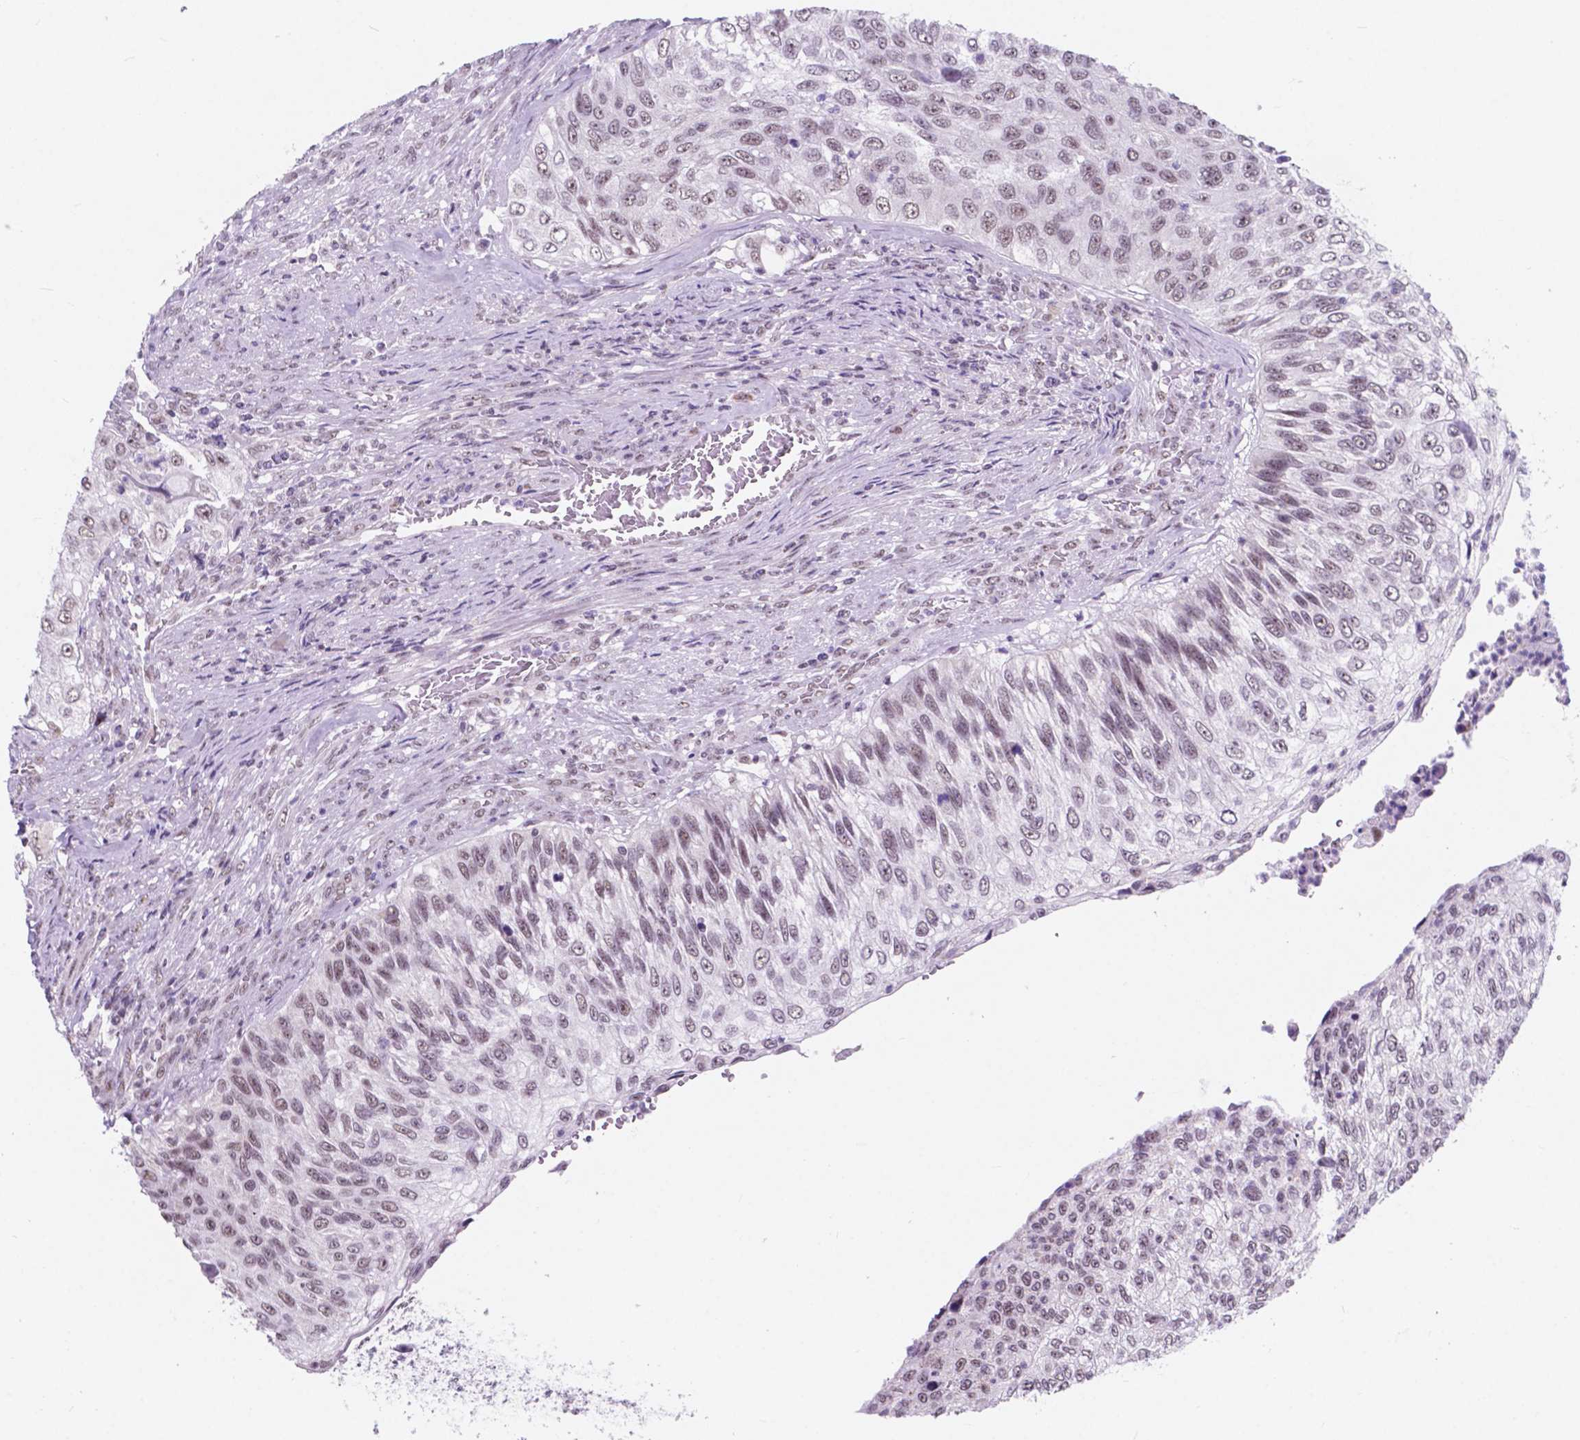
{"staining": {"intensity": "weak", "quantity": "25%-75%", "location": "nuclear"}, "tissue": "urothelial cancer", "cell_type": "Tumor cells", "image_type": "cancer", "snomed": [{"axis": "morphology", "description": "Urothelial carcinoma, High grade"}, {"axis": "topography", "description": "Urinary bladder"}], "caption": "IHC (DAB (3,3'-diaminobenzidine)) staining of human urothelial cancer displays weak nuclear protein positivity in approximately 25%-75% of tumor cells.", "gene": "BCAS2", "patient": {"sex": "female", "age": 60}}